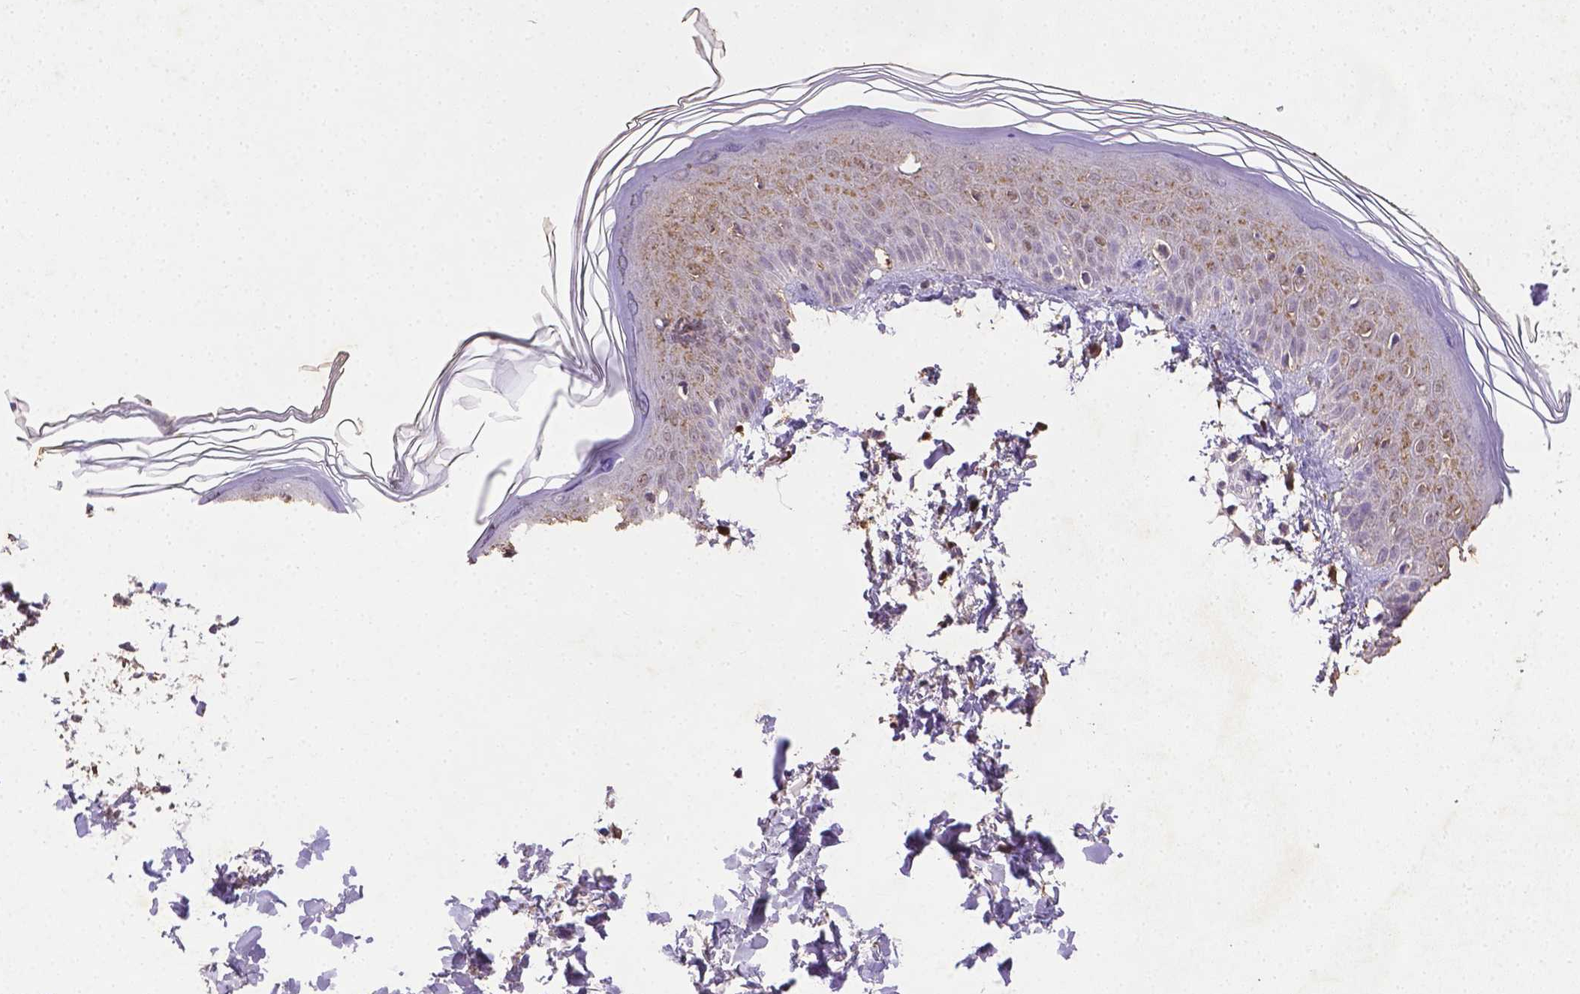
{"staining": {"intensity": "moderate", "quantity": "<25%", "location": "nuclear"}, "tissue": "skin", "cell_type": "Fibroblasts", "image_type": "normal", "snomed": [{"axis": "morphology", "description": "Normal tissue, NOS"}, {"axis": "topography", "description": "Skin"}], "caption": "An immunohistochemistry (IHC) photomicrograph of benign tissue is shown. Protein staining in brown labels moderate nuclear positivity in skin within fibroblasts.", "gene": "CDKN1A", "patient": {"sex": "female", "age": 62}}